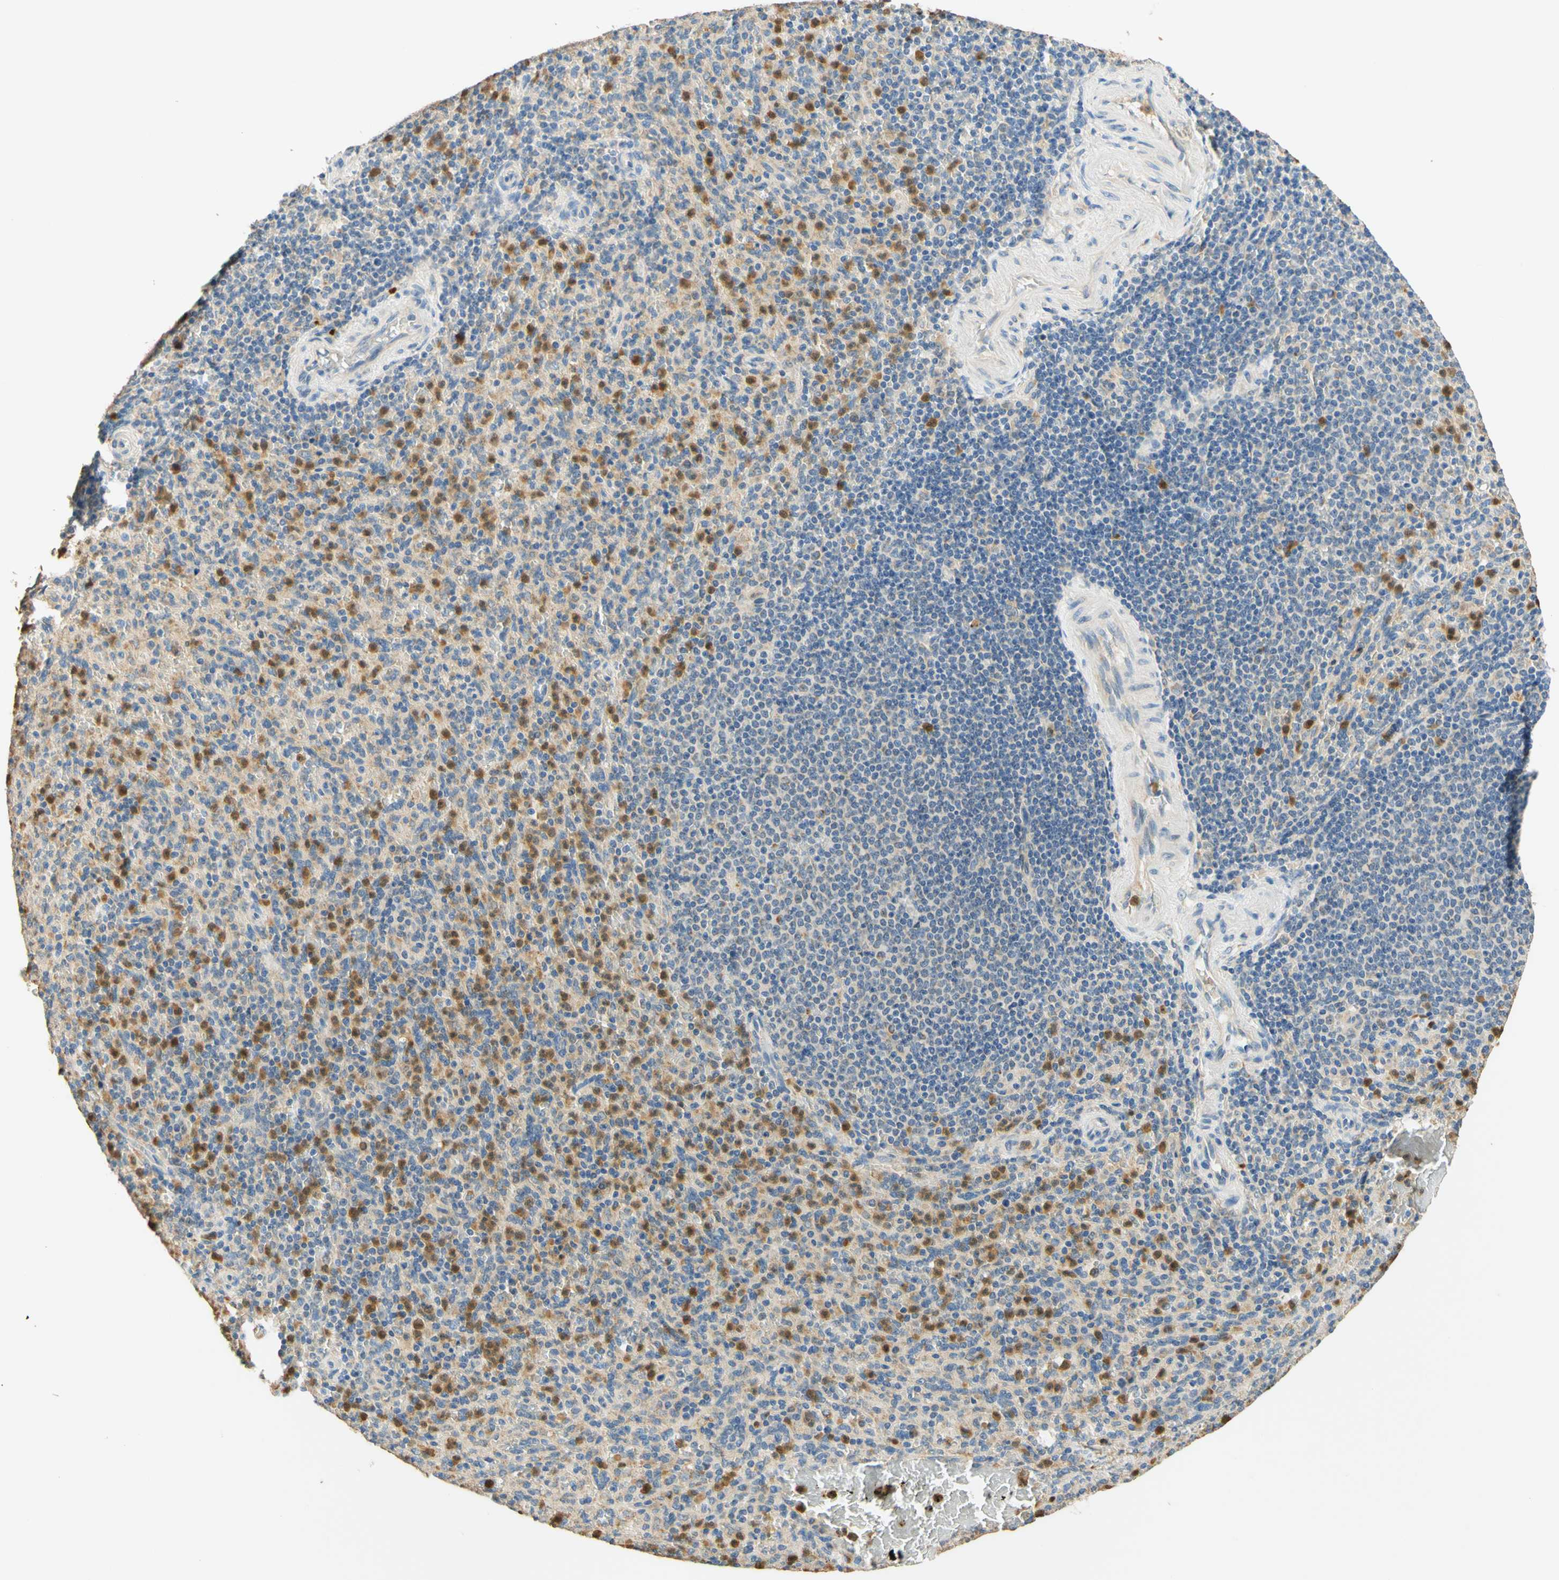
{"staining": {"intensity": "moderate", "quantity": "25%-75%", "location": "cytoplasmic/membranous,nuclear"}, "tissue": "spleen", "cell_type": "Cells in red pulp", "image_type": "normal", "snomed": [{"axis": "morphology", "description": "Normal tissue, NOS"}, {"axis": "topography", "description": "Spleen"}], "caption": "Immunohistochemical staining of benign spleen exhibits medium levels of moderate cytoplasmic/membranous,nuclear positivity in approximately 25%-75% of cells in red pulp.", "gene": "ENTREP2", "patient": {"sex": "male", "age": 36}}